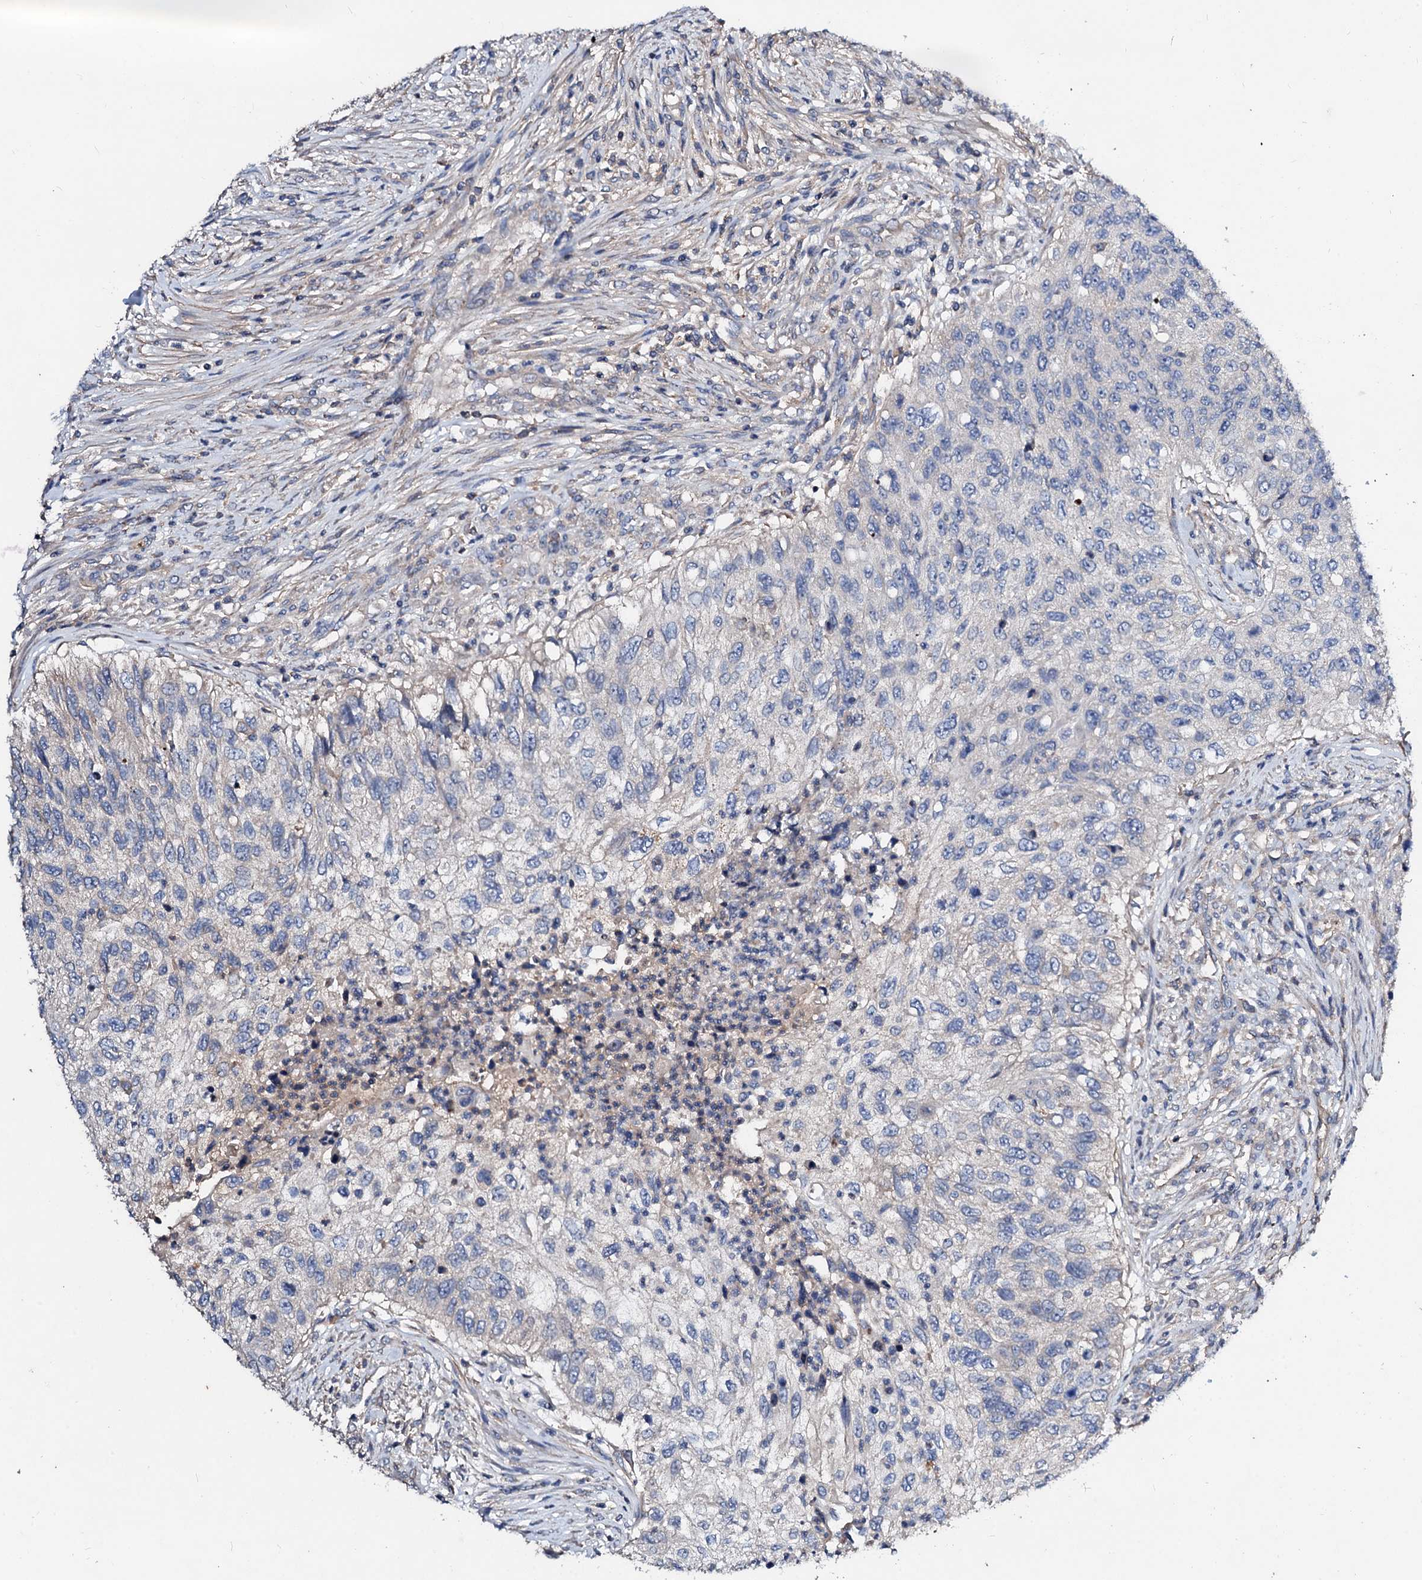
{"staining": {"intensity": "negative", "quantity": "none", "location": "none"}, "tissue": "urothelial cancer", "cell_type": "Tumor cells", "image_type": "cancer", "snomed": [{"axis": "morphology", "description": "Urothelial carcinoma, High grade"}, {"axis": "topography", "description": "Urinary bladder"}], "caption": "The photomicrograph demonstrates no staining of tumor cells in urothelial cancer.", "gene": "FIBIN", "patient": {"sex": "female", "age": 60}}